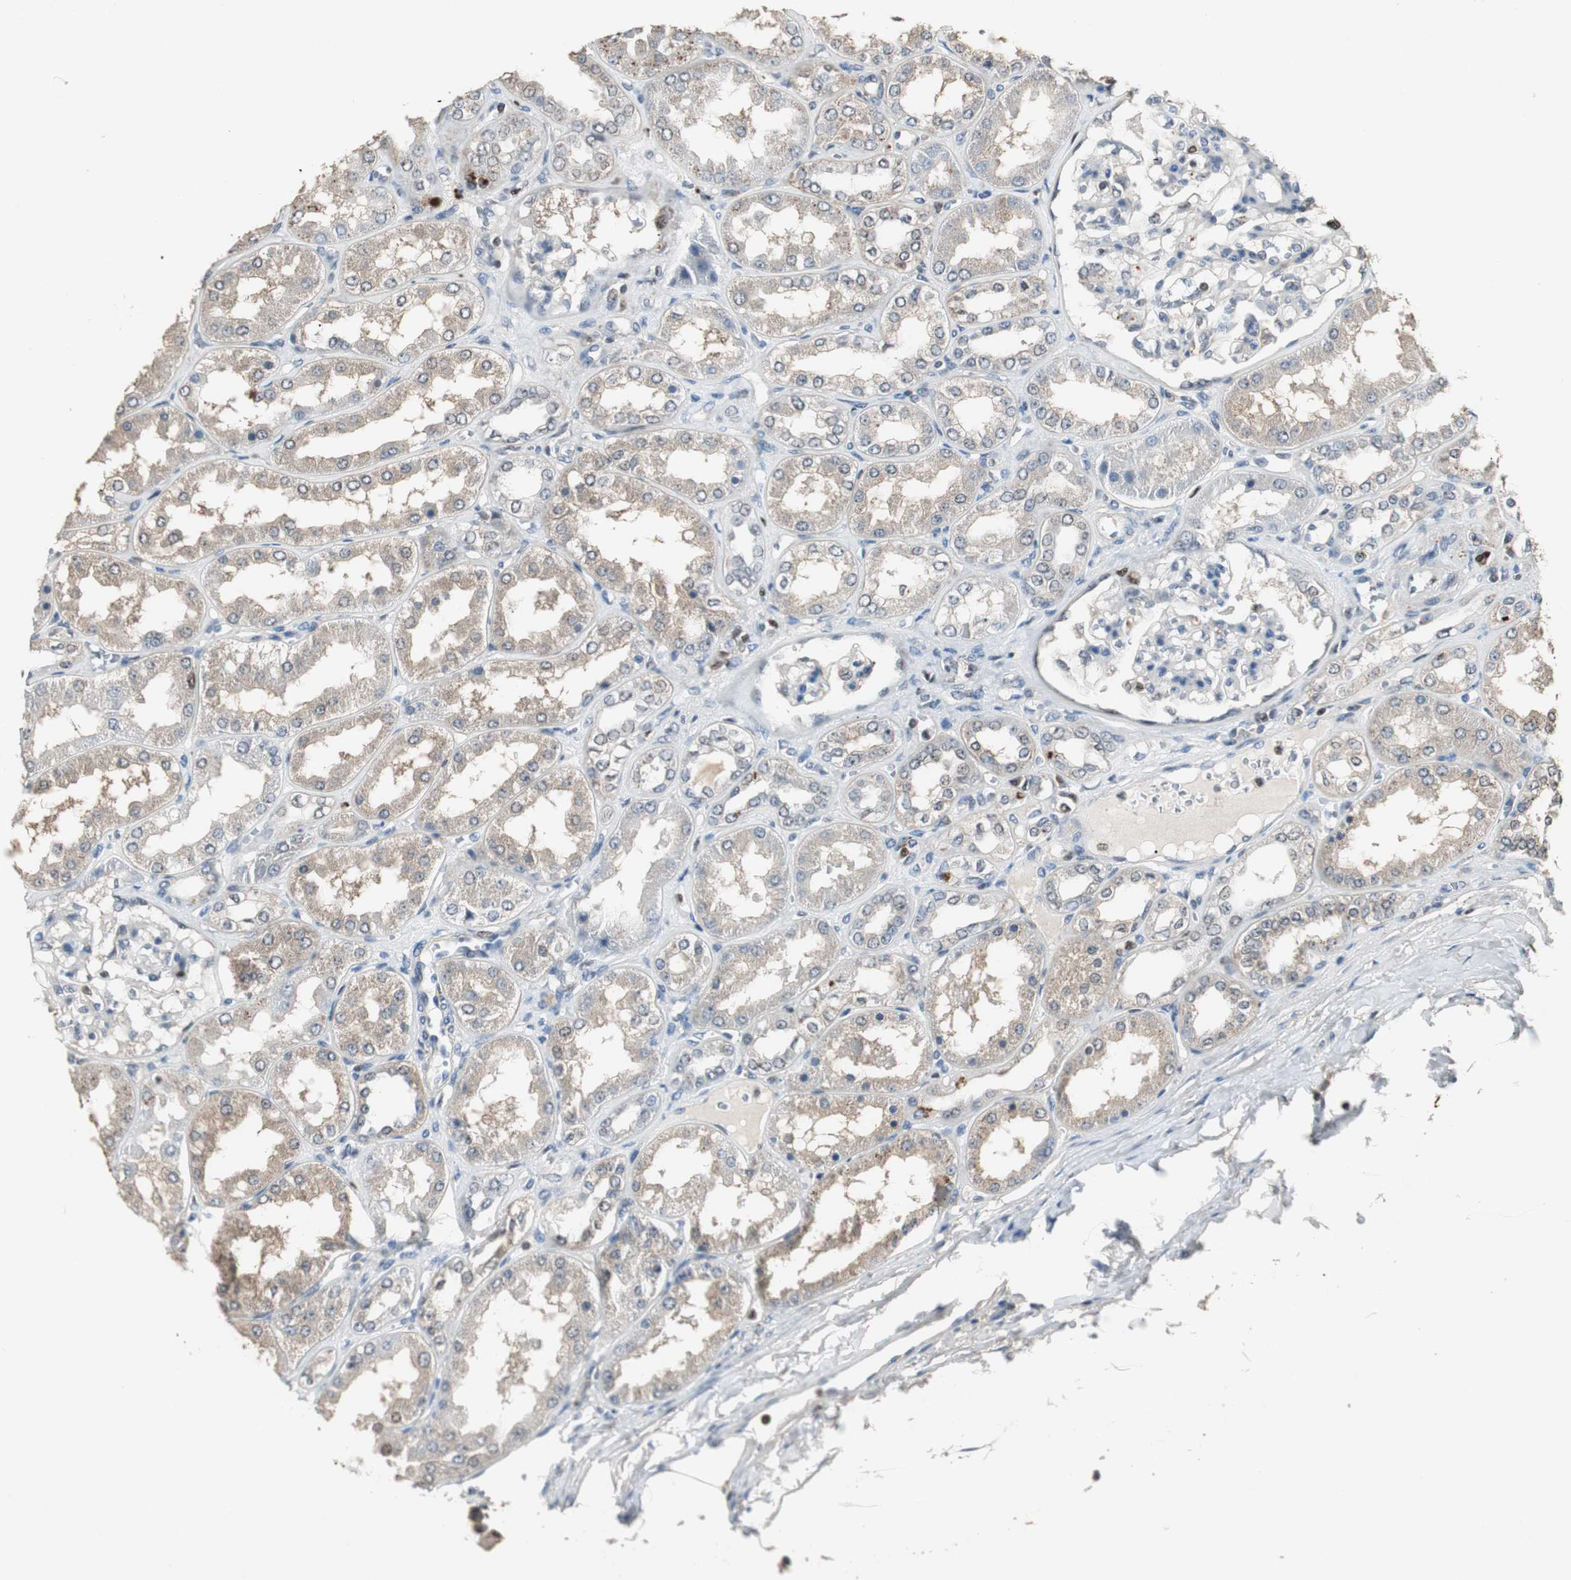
{"staining": {"intensity": "negative", "quantity": "none", "location": "none"}, "tissue": "kidney", "cell_type": "Cells in glomeruli", "image_type": "normal", "snomed": [{"axis": "morphology", "description": "Normal tissue, NOS"}, {"axis": "topography", "description": "Kidney"}], "caption": "An immunohistochemistry (IHC) photomicrograph of normal kidney is shown. There is no staining in cells in glomeruli of kidney.", "gene": "FEN1", "patient": {"sex": "female", "age": 56}}